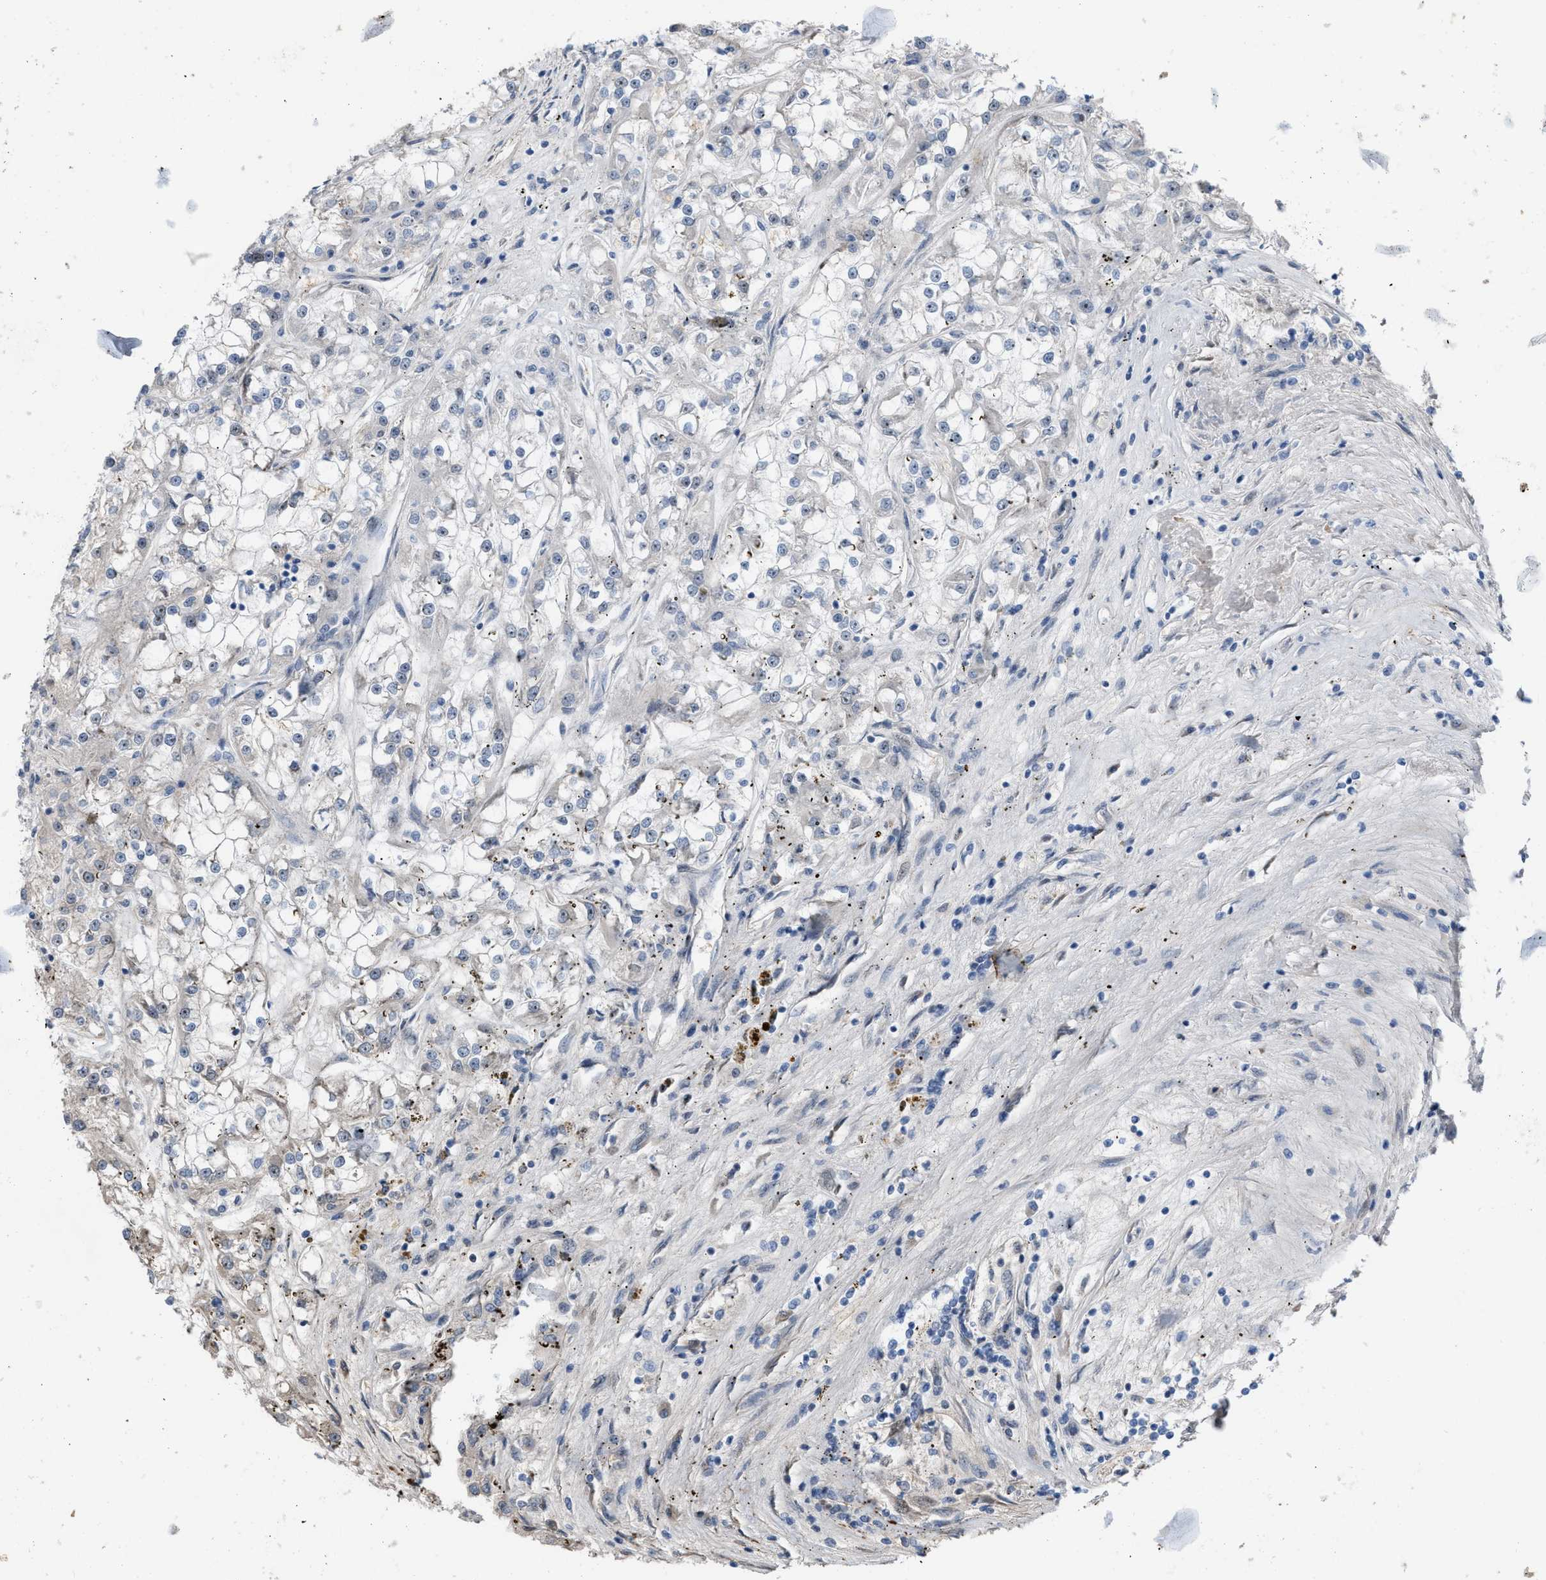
{"staining": {"intensity": "weak", "quantity": "<25%", "location": "nuclear"}, "tissue": "renal cancer", "cell_type": "Tumor cells", "image_type": "cancer", "snomed": [{"axis": "morphology", "description": "Adenocarcinoma, NOS"}, {"axis": "topography", "description": "Kidney"}], "caption": "Immunohistochemistry of human renal adenocarcinoma demonstrates no expression in tumor cells. Brightfield microscopy of IHC stained with DAB (brown) and hematoxylin (blue), captured at high magnification.", "gene": "POLR1F", "patient": {"sex": "female", "age": 52}}